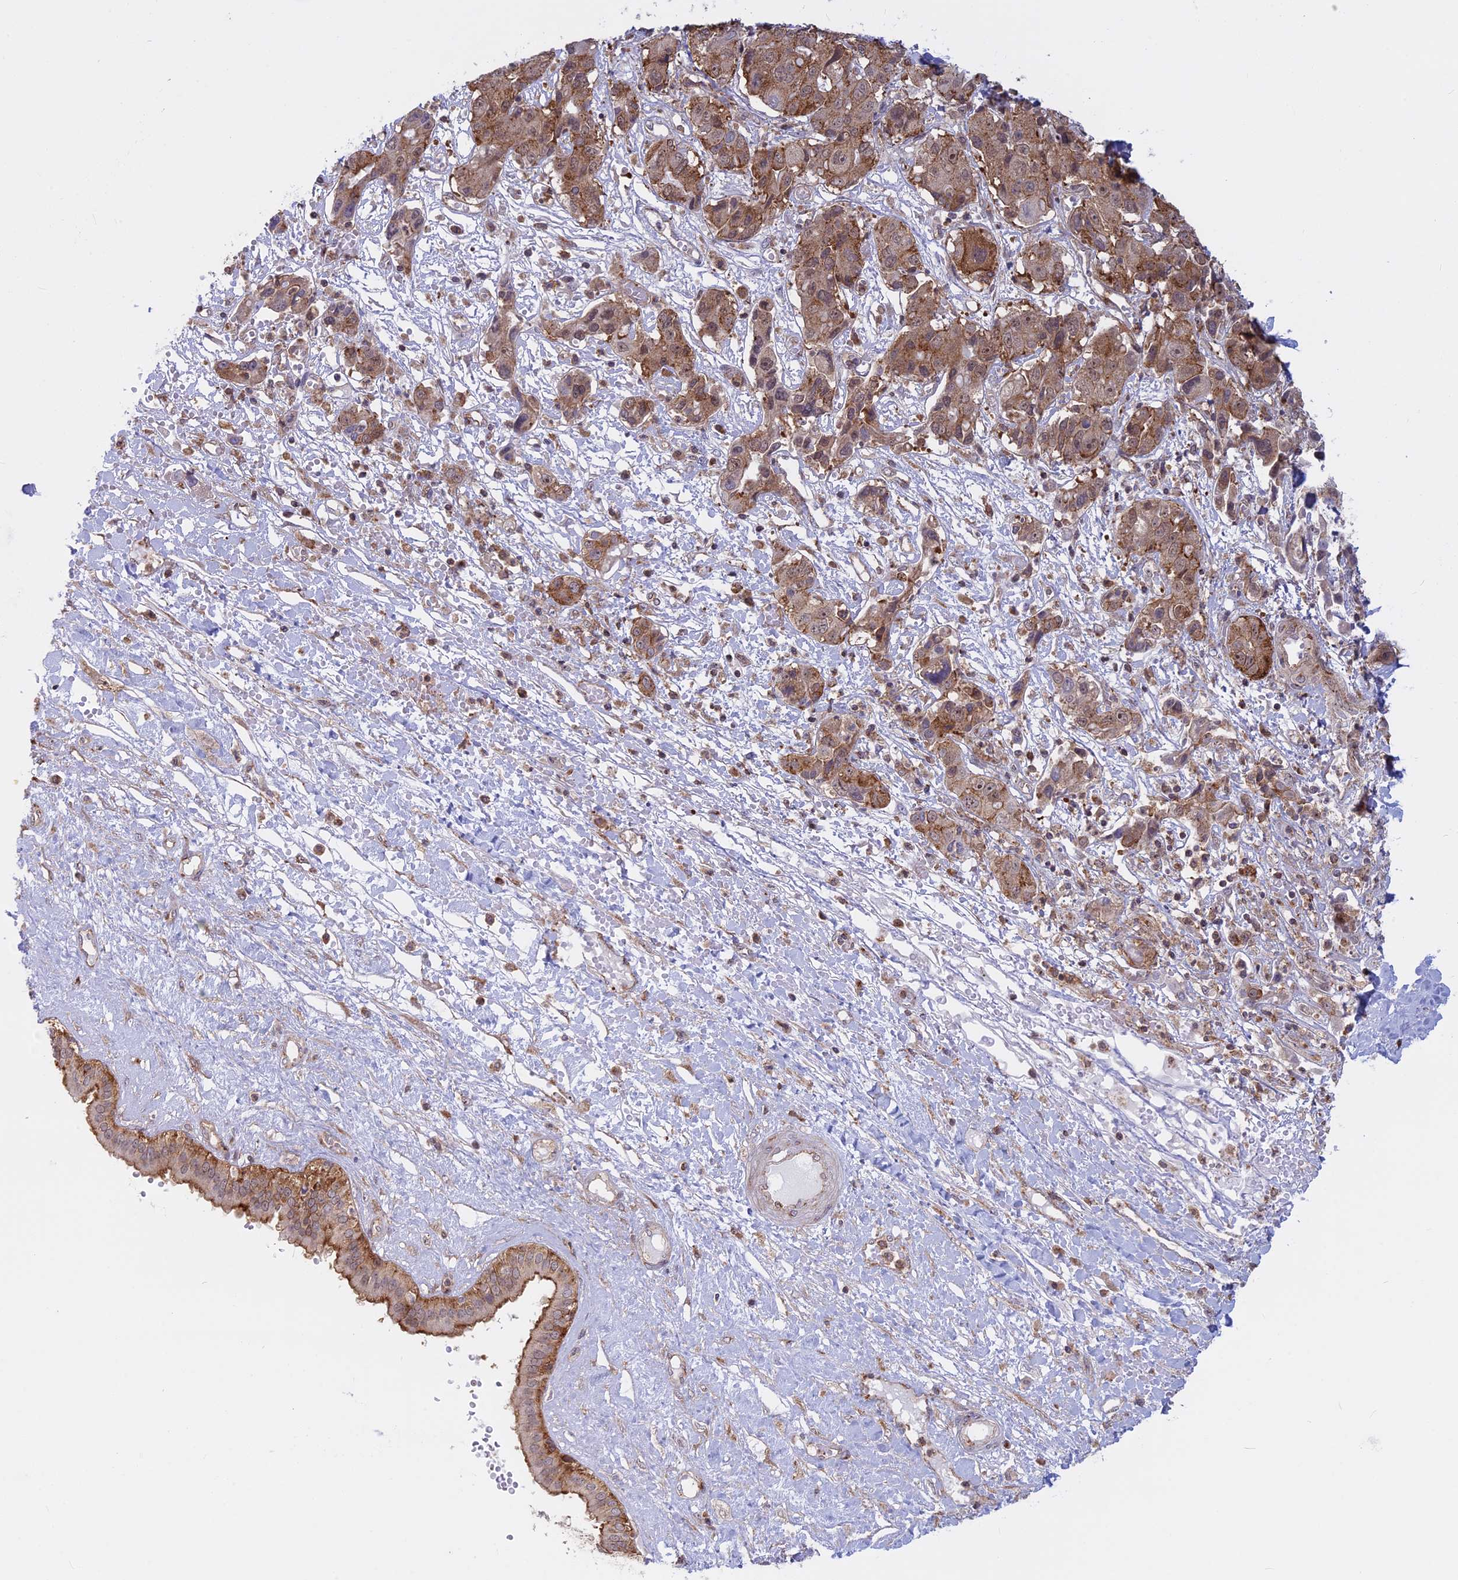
{"staining": {"intensity": "moderate", "quantity": ">75%", "location": "cytoplasmic/membranous"}, "tissue": "liver cancer", "cell_type": "Tumor cells", "image_type": "cancer", "snomed": [{"axis": "morphology", "description": "Cholangiocarcinoma"}, {"axis": "topography", "description": "Liver"}], "caption": "Immunohistochemical staining of human cholangiocarcinoma (liver) exhibits moderate cytoplasmic/membranous protein staining in approximately >75% of tumor cells.", "gene": "CLINT1", "patient": {"sex": "male", "age": 67}}